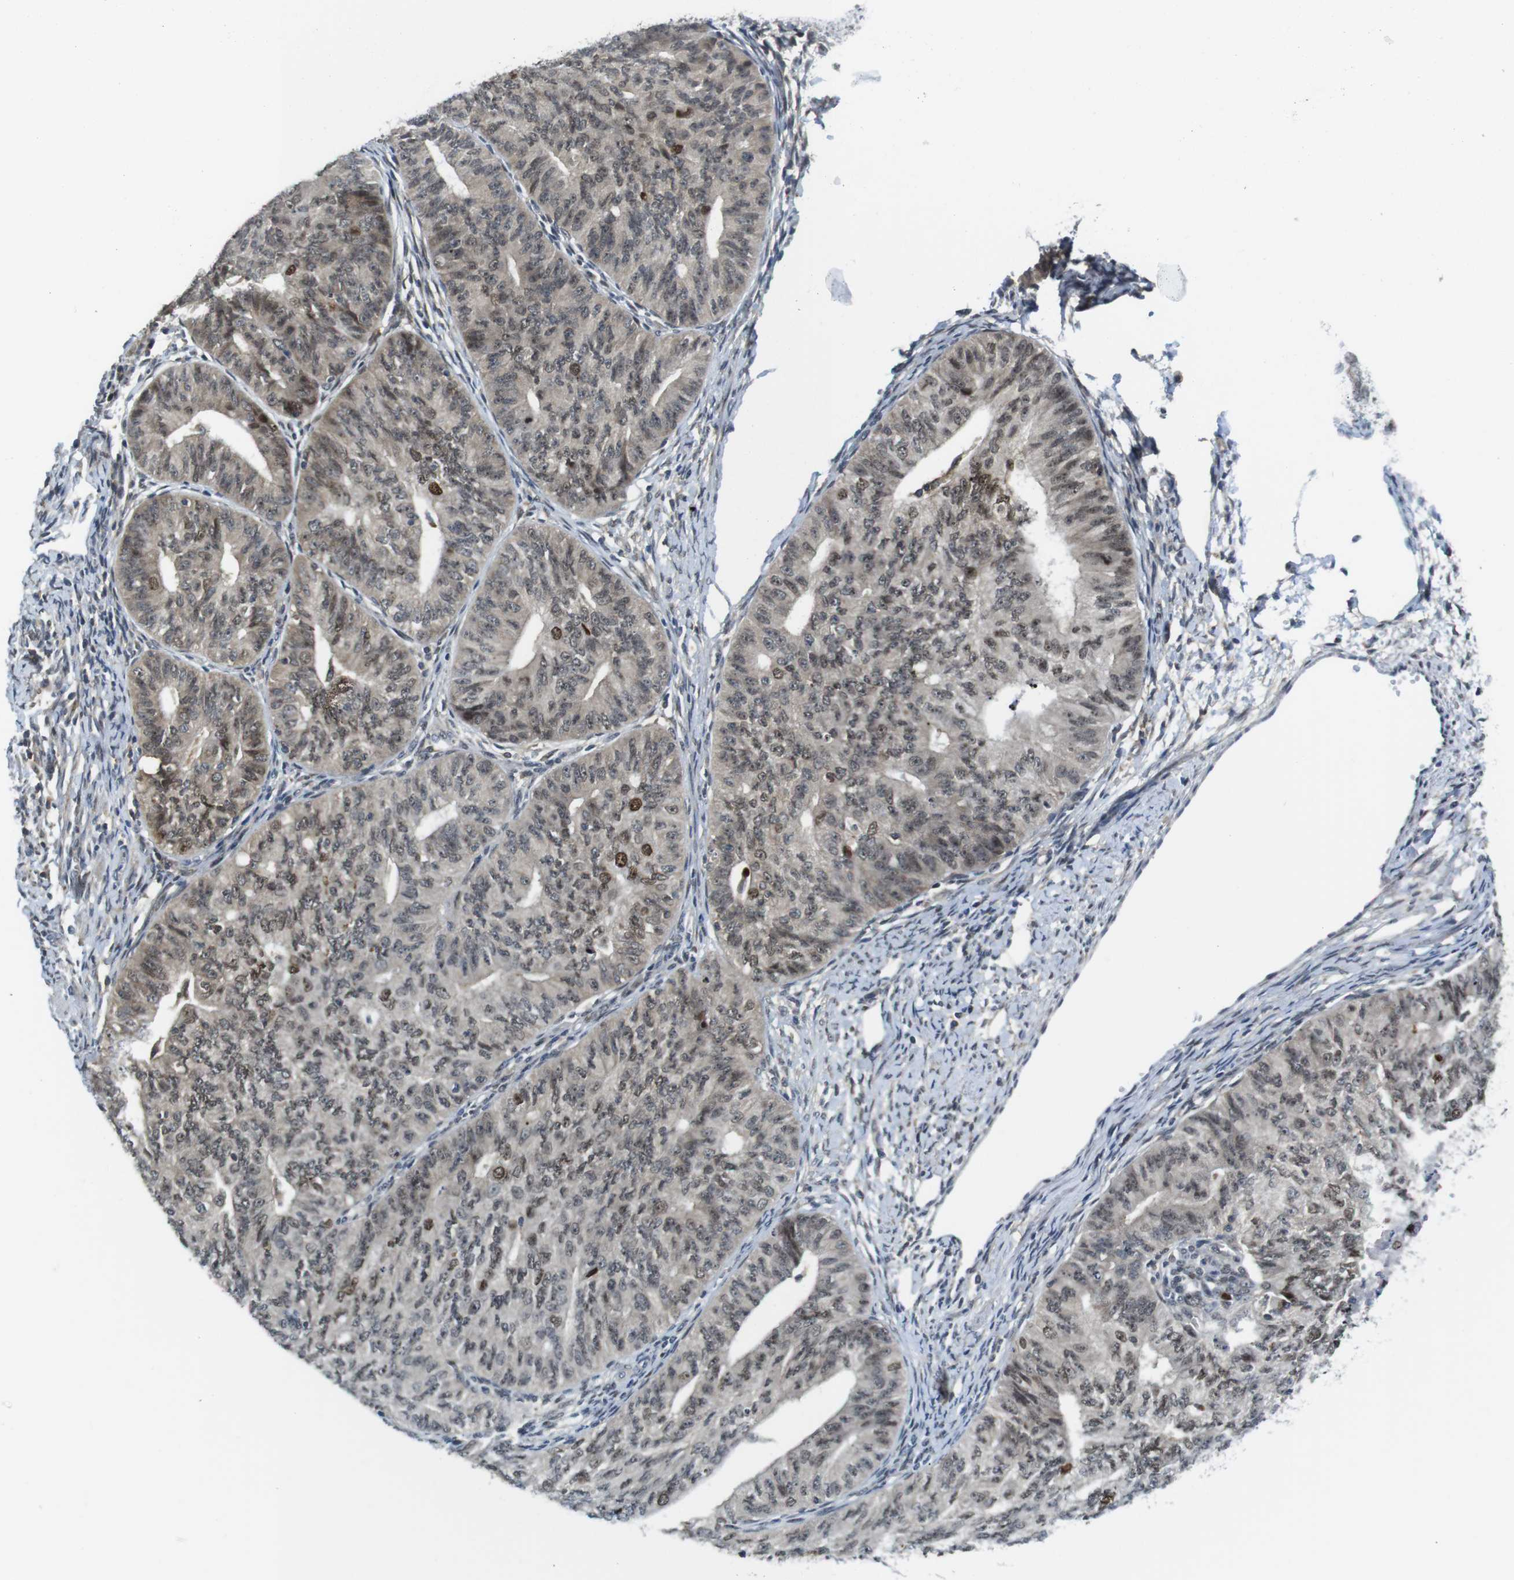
{"staining": {"intensity": "strong", "quantity": "<25%", "location": "nuclear"}, "tissue": "endometrial cancer", "cell_type": "Tumor cells", "image_type": "cancer", "snomed": [{"axis": "morphology", "description": "Adenocarcinoma, NOS"}, {"axis": "topography", "description": "Endometrium"}], "caption": "Endometrial adenocarcinoma stained for a protein demonstrates strong nuclear positivity in tumor cells.", "gene": "RCC1", "patient": {"sex": "female", "age": 32}}